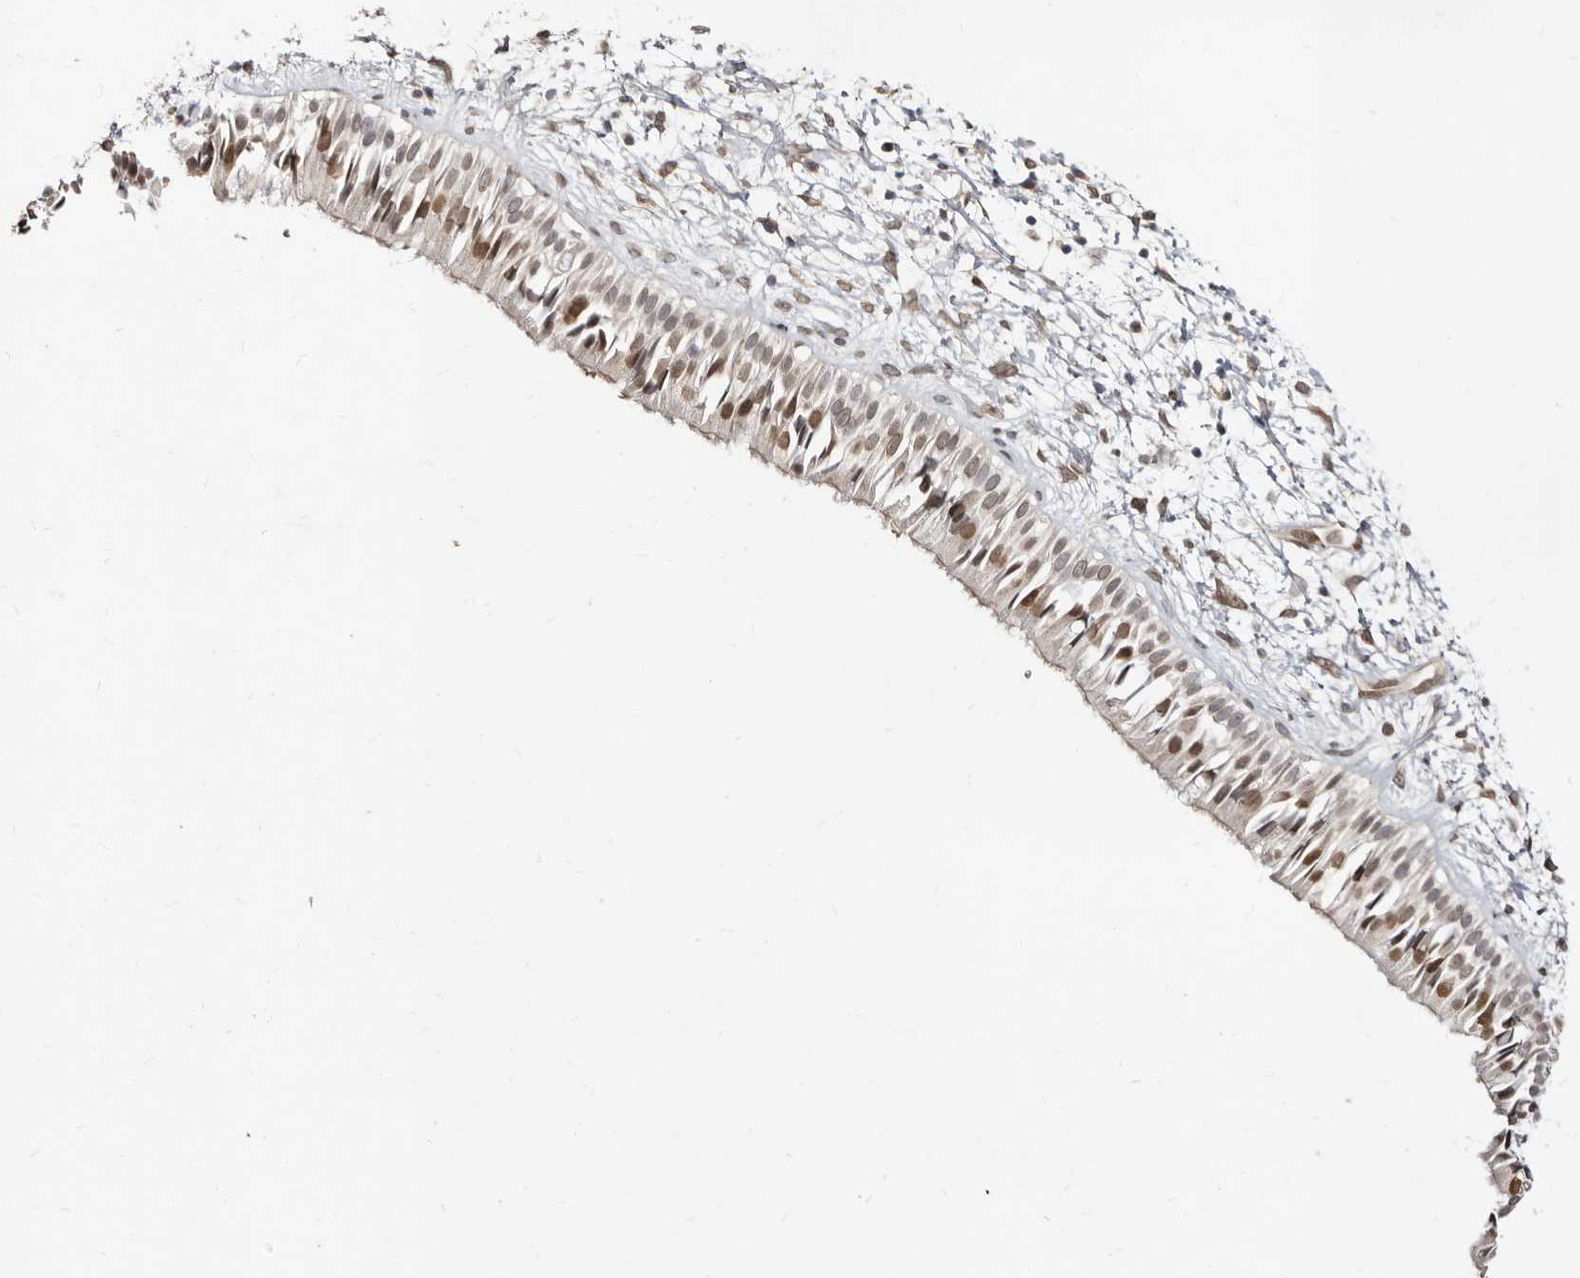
{"staining": {"intensity": "moderate", "quantity": "25%-75%", "location": "nuclear"}, "tissue": "nasopharynx", "cell_type": "Respiratory epithelial cells", "image_type": "normal", "snomed": [{"axis": "morphology", "description": "Normal tissue, NOS"}, {"axis": "topography", "description": "Nasopharynx"}], "caption": "Immunohistochemistry (IHC) micrograph of benign nasopharynx: human nasopharynx stained using IHC demonstrates medium levels of moderate protein expression localized specifically in the nuclear of respiratory epithelial cells, appearing as a nuclear brown color.", "gene": "LCORL", "patient": {"sex": "male", "age": 22}}